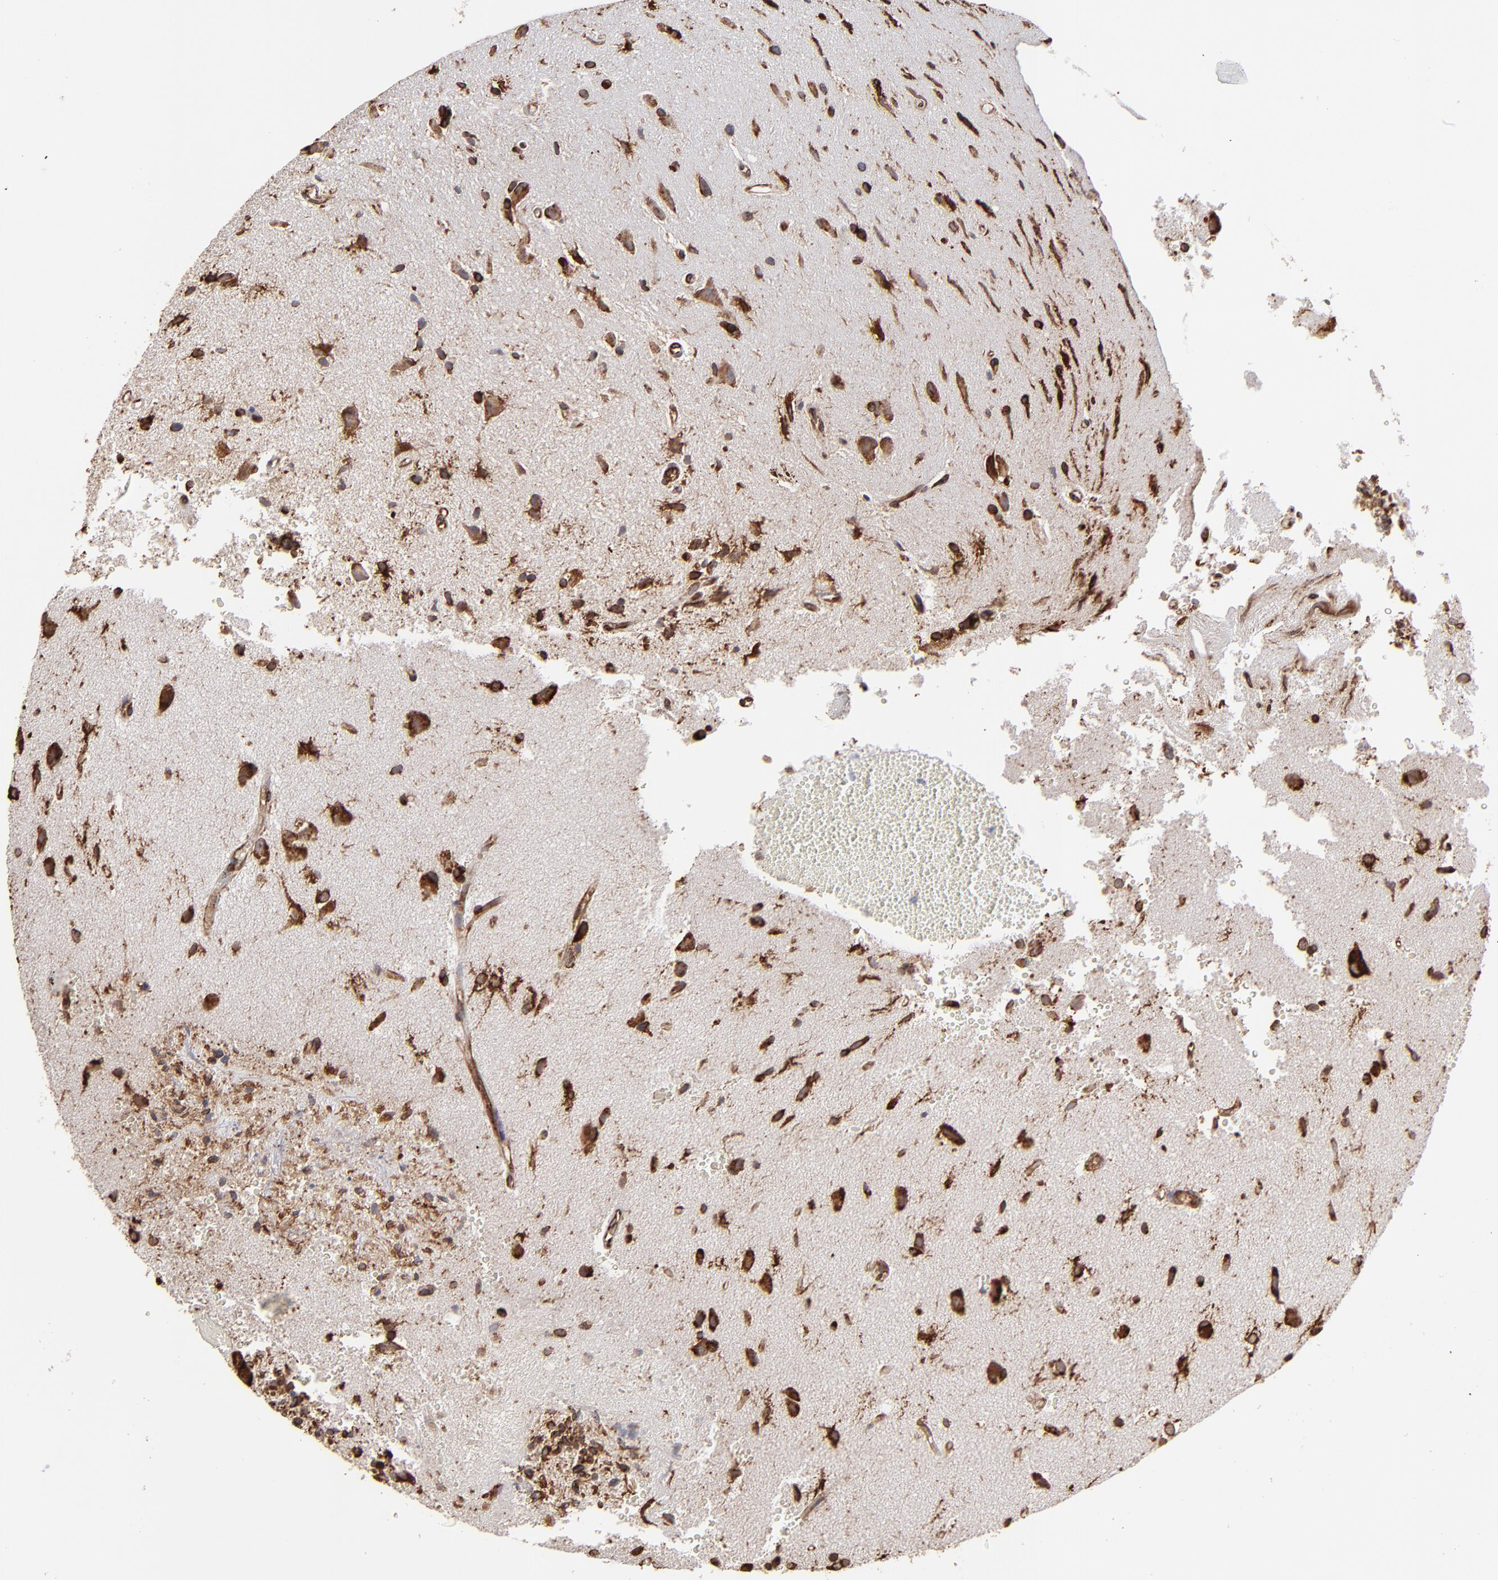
{"staining": {"intensity": "strong", "quantity": ">75%", "location": "cytoplasmic/membranous"}, "tissue": "glioma", "cell_type": "Tumor cells", "image_type": "cancer", "snomed": [{"axis": "morphology", "description": "Normal tissue, NOS"}, {"axis": "morphology", "description": "Glioma, malignant, High grade"}, {"axis": "topography", "description": "Cerebral cortex"}], "caption": "IHC (DAB (3,3'-diaminobenzidine)) staining of glioma exhibits strong cytoplasmic/membranous protein staining in approximately >75% of tumor cells. (DAB (3,3'-diaminobenzidine) = brown stain, brightfield microscopy at high magnification).", "gene": "KTN1", "patient": {"sex": "male", "age": 75}}